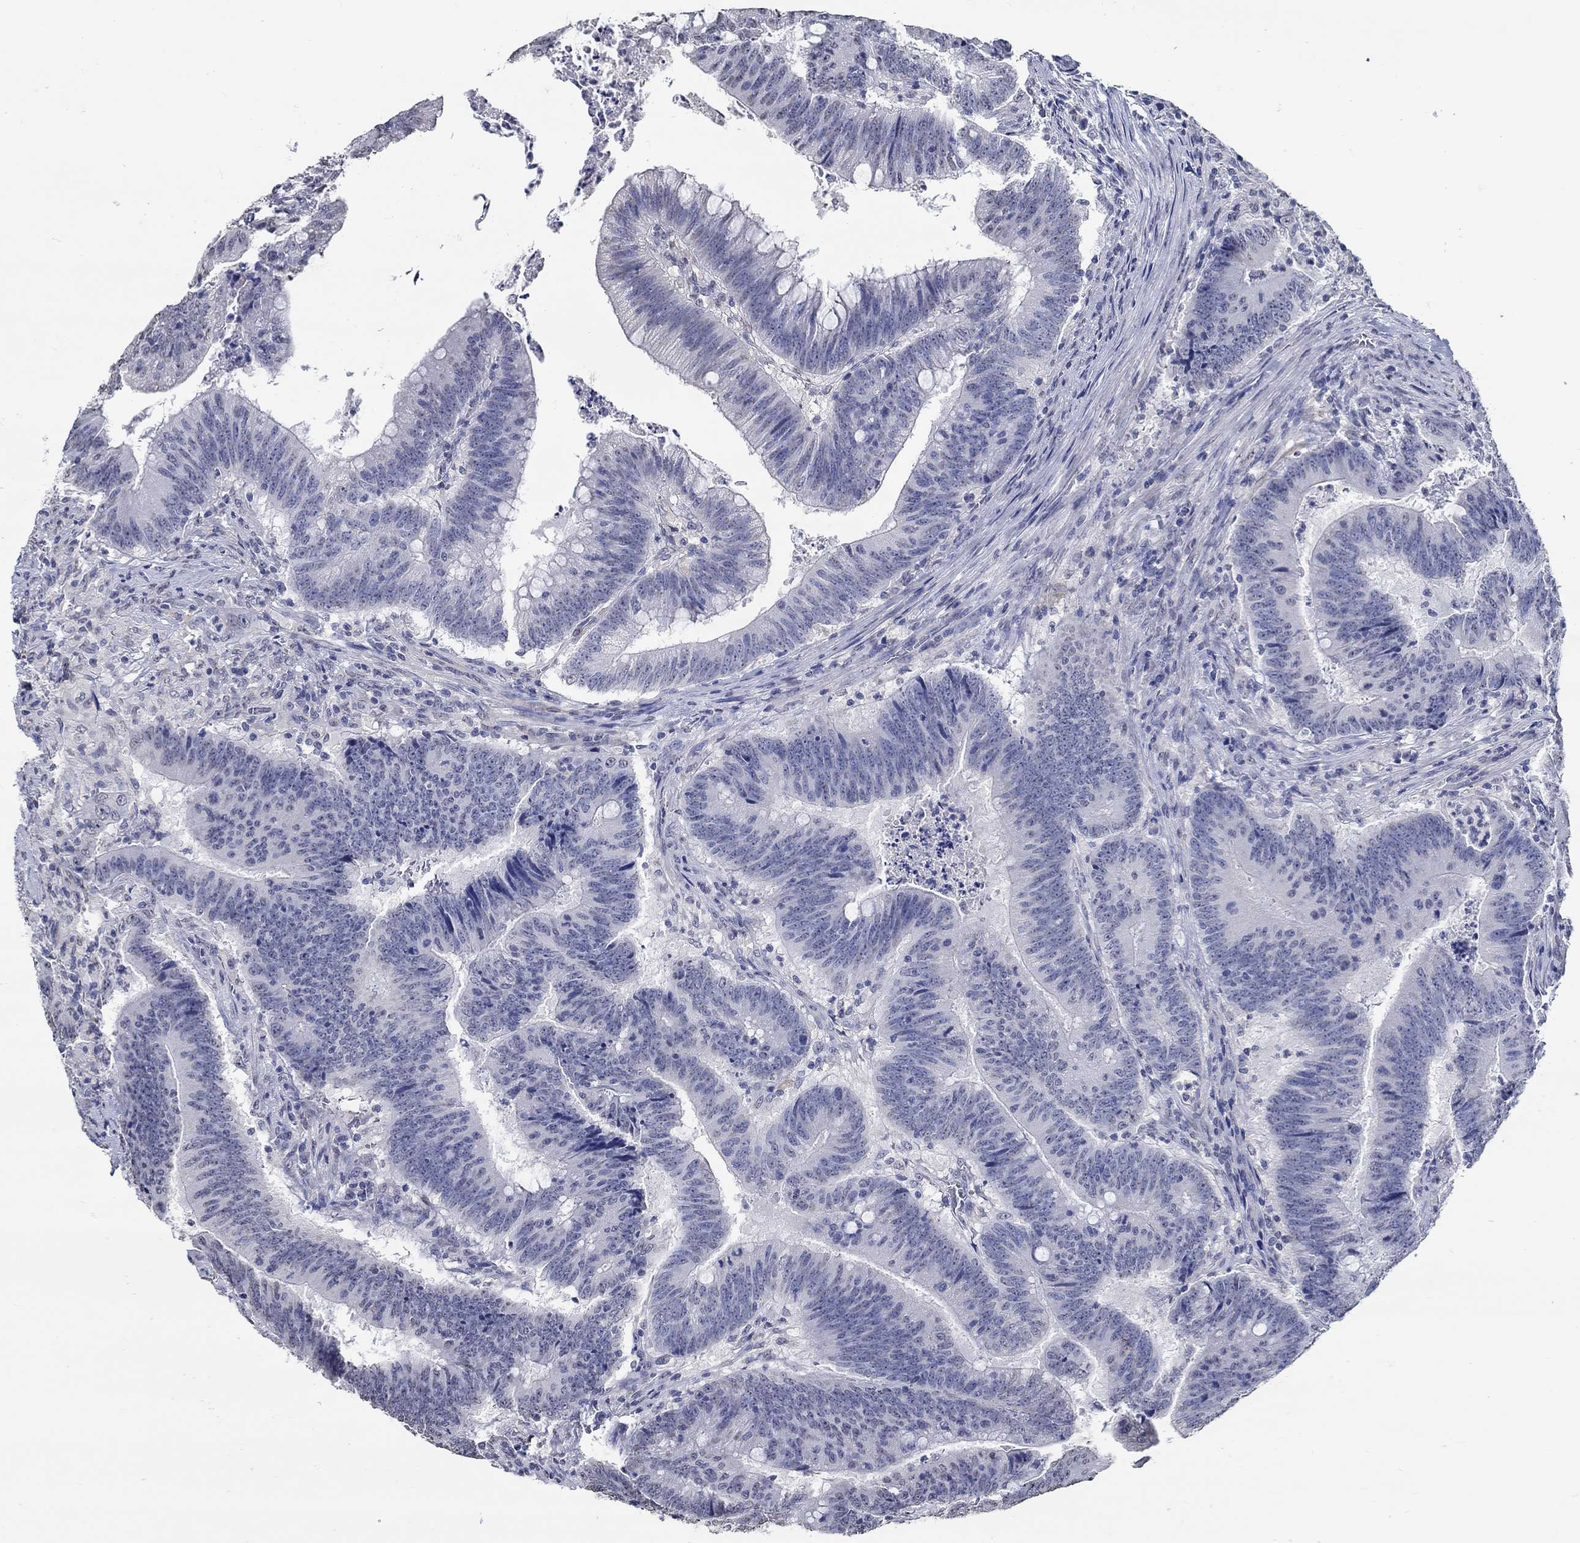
{"staining": {"intensity": "negative", "quantity": "none", "location": "none"}, "tissue": "colorectal cancer", "cell_type": "Tumor cells", "image_type": "cancer", "snomed": [{"axis": "morphology", "description": "Adenocarcinoma, NOS"}, {"axis": "topography", "description": "Colon"}], "caption": "IHC of colorectal adenocarcinoma displays no positivity in tumor cells. (DAB immunohistochemistry (IHC) with hematoxylin counter stain).", "gene": "PDE1B", "patient": {"sex": "female", "age": 87}}